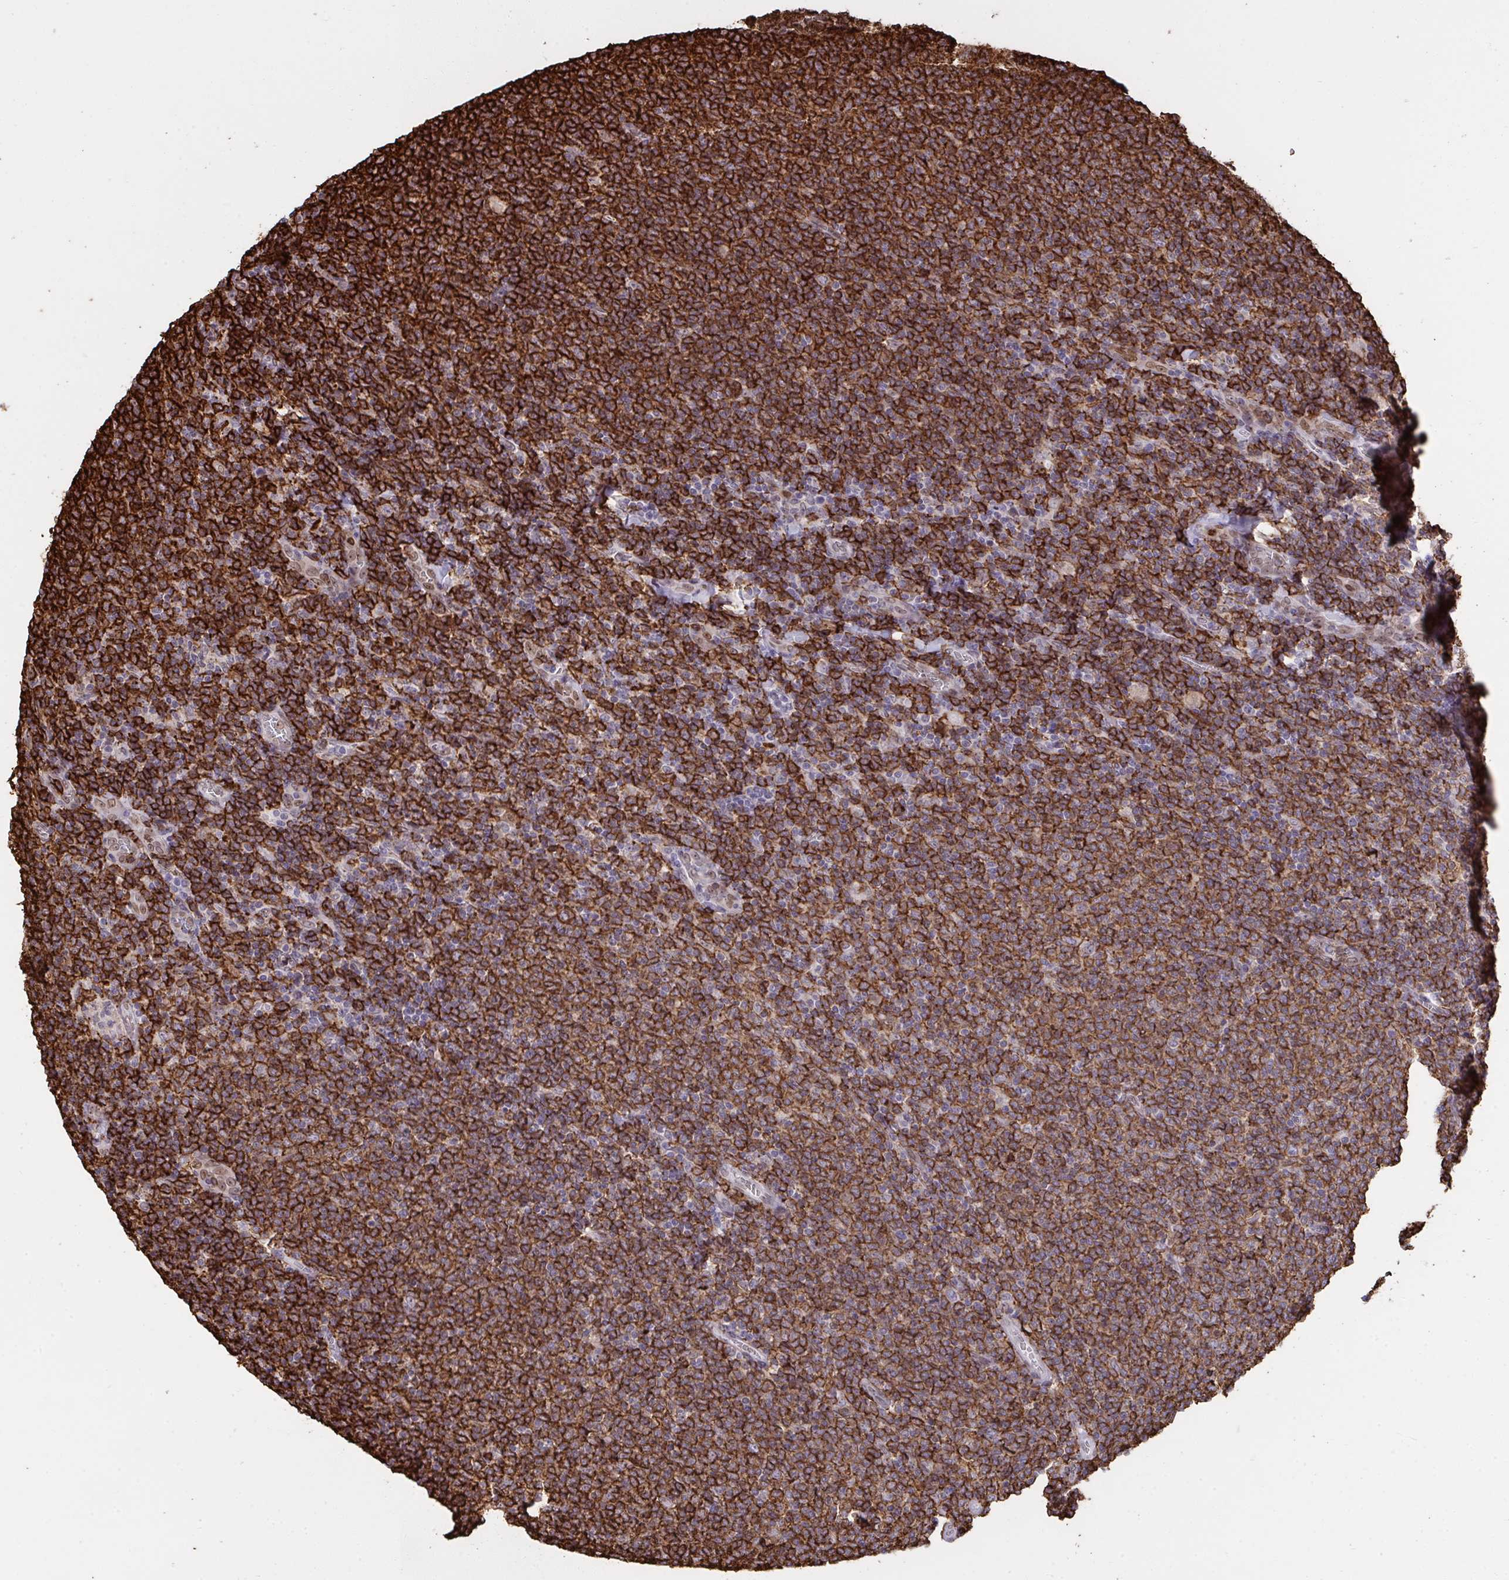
{"staining": {"intensity": "strong", "quantity": ">75%", "location": "cytoplasmic/membranous"}, "tissue": "lymphoma", "cell_type": "Tumor cells", "image_type": "cancer", "snomed": [{"axis": "morphology", "description": "Malignant lymphoma, non-Hodgkin's type, Low grade"}, {"axis": "topography", "description": "Lymph node"}], "caption": "Lymphoma stained for a protein displays strong cytoplasmic/membranous positivity in tumor cells. (Brightfield microscopy of DAB IHC at high magnification).", "gene": "UXT", "patient": {"sex": "male", "age": 52}}